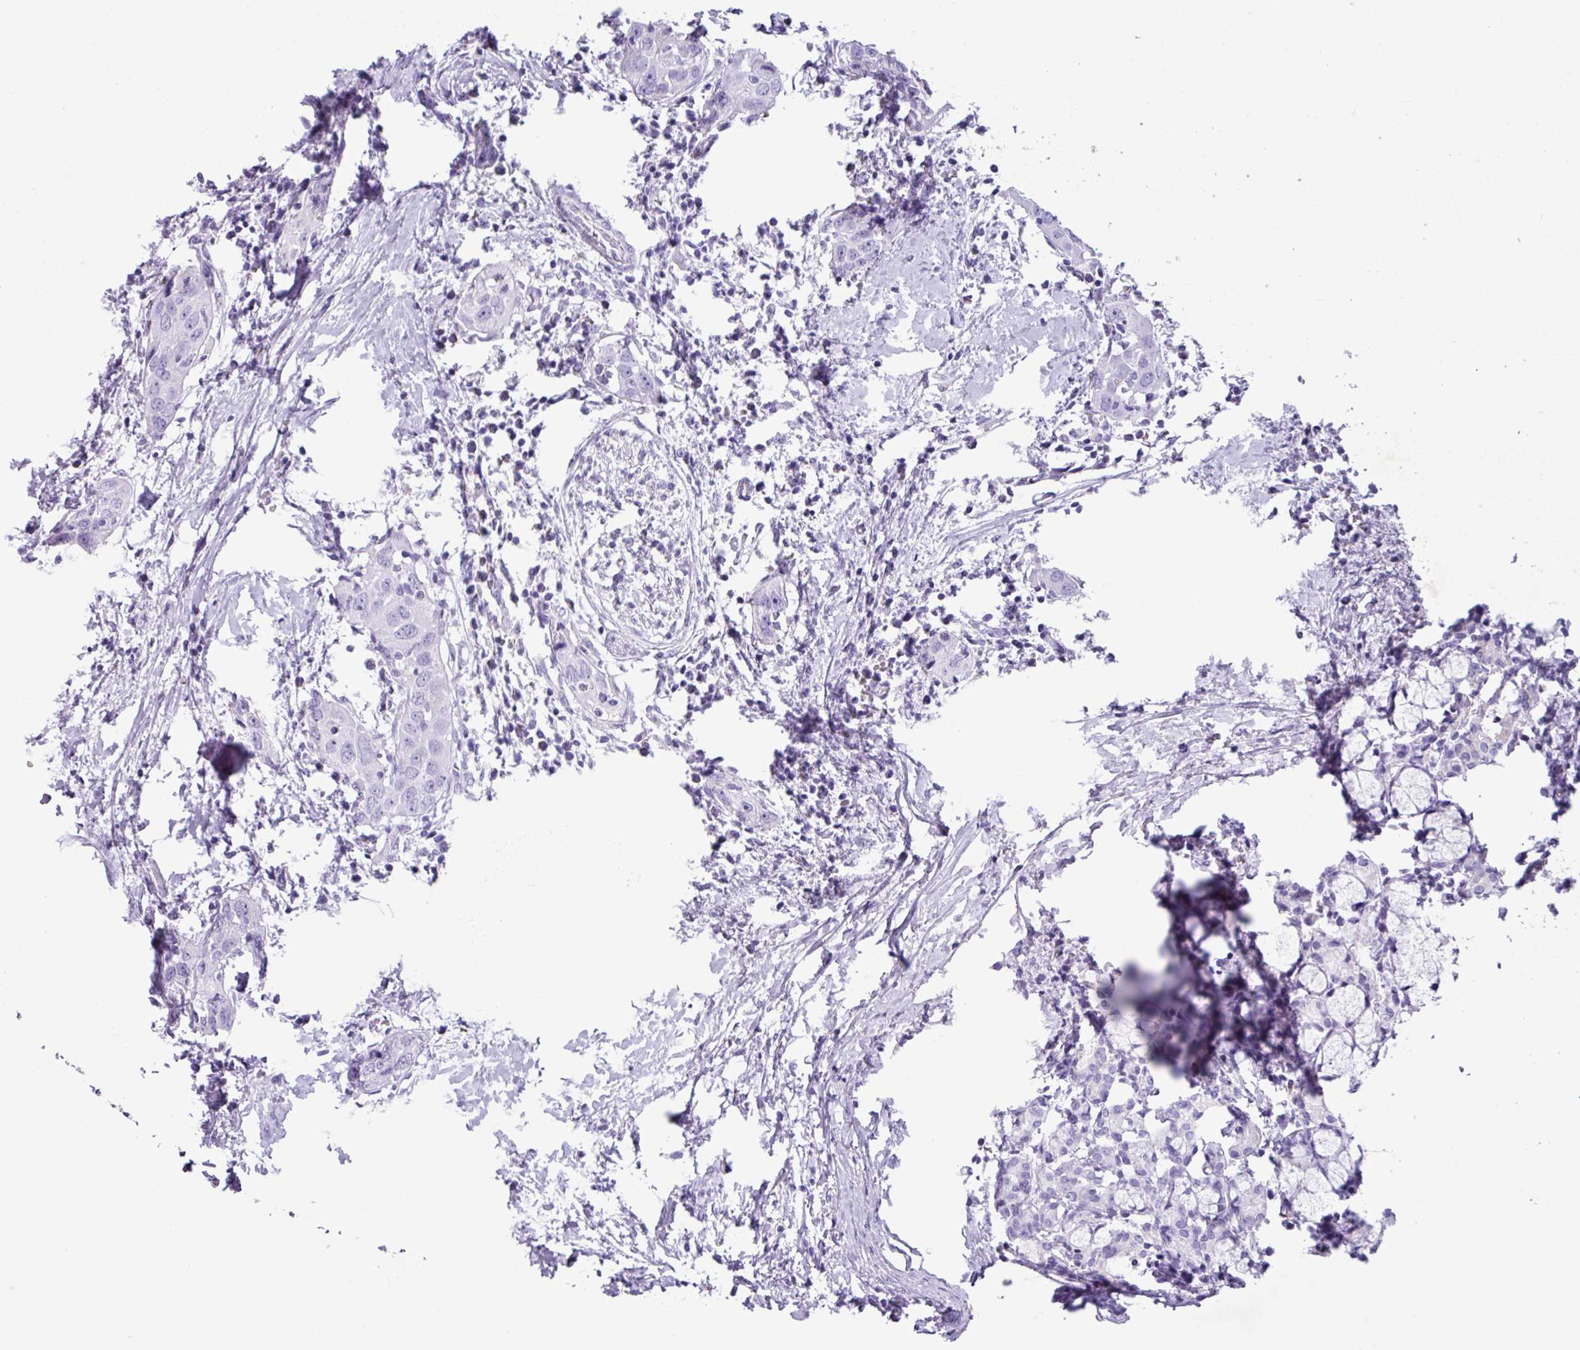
{"staining": {"intensity": "negative", "quantity": "none", "location": "none"}, "tissue": "head and neck cancer", "cell_type": "Tumor cells", "image_type": "cancer", "snomed": [{"axis": "morphology", "description": "Squamous cell carcinoma, NOS"}, {"axis": "topography", "description": "Oral tissue"}, {"axis": "topography", "description": "Head-Neck"}], "caption": "Tumor cells show no significant expression in head and neck cancer. Brightfield microscopy of IHC stained with DAB (3,3'-diaminobenzidine) (brown) and hematoxylin (blue), captured at high magnification.", "gene": "AGO3", "patient": {"sex": "female", "age": 50}}